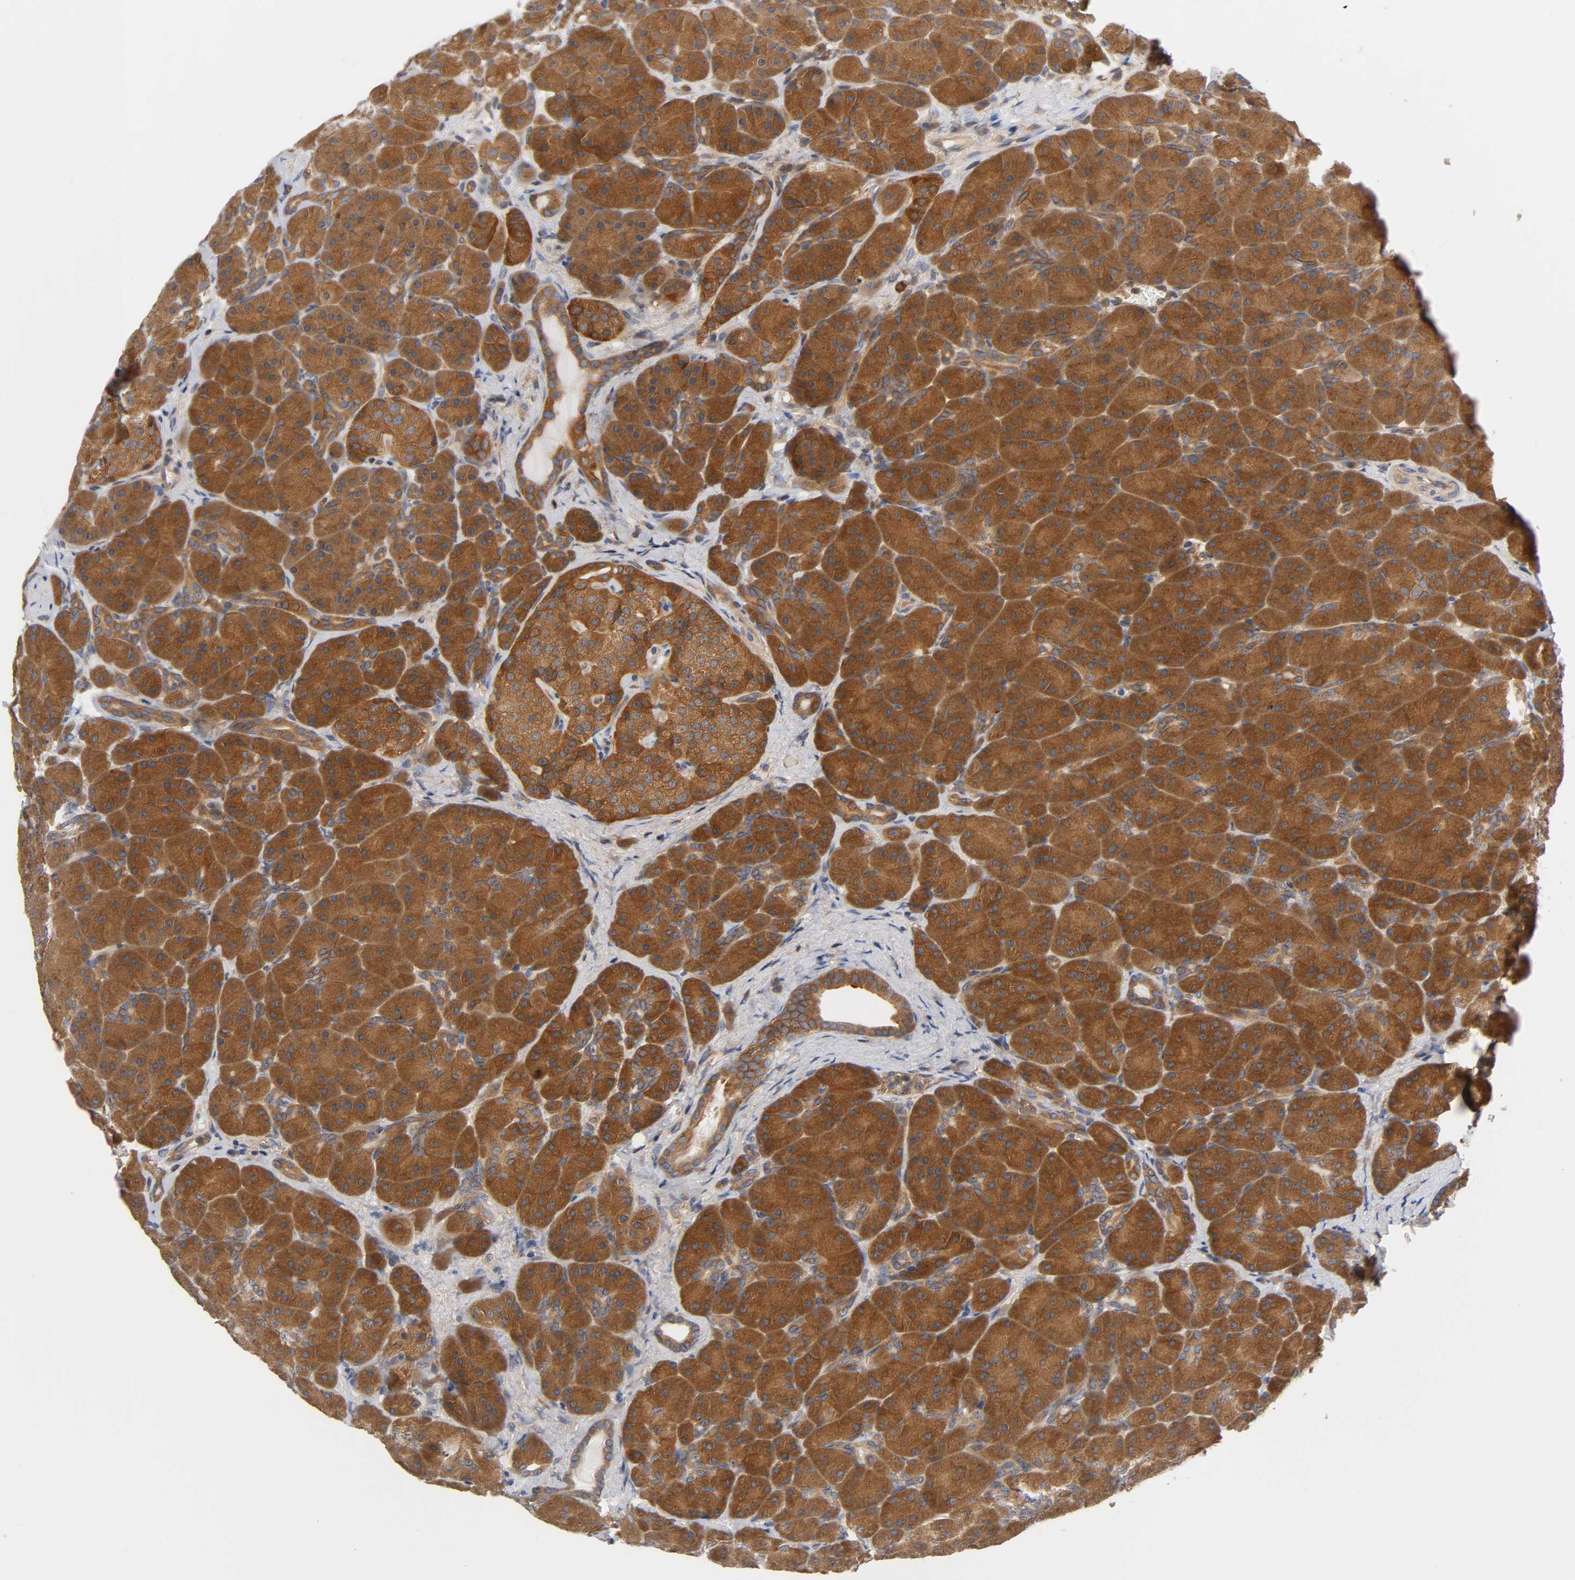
{"staining": {"intensity": "moderate", "quantity": ">75%", "location": "cytoplasmic/membranous"}, "tissue": "pancreas", "cell_type": "Exocrine glandular cells", "image_type": "normal", "snomed": [{"axis": "morphology", "description": "Normal tissue, NOS"}, {"axis": "topography", "description": "Pancreas"}], "caption": "Moderate cytoplasmic/membranous staining for a protein is seen in about >75% of exocrine glandular cells of unremarkable pancreas using immunohistochemistry (IHC).", "gene": "PRKAB1", "patient": {"sex": "male", "age": 66}}